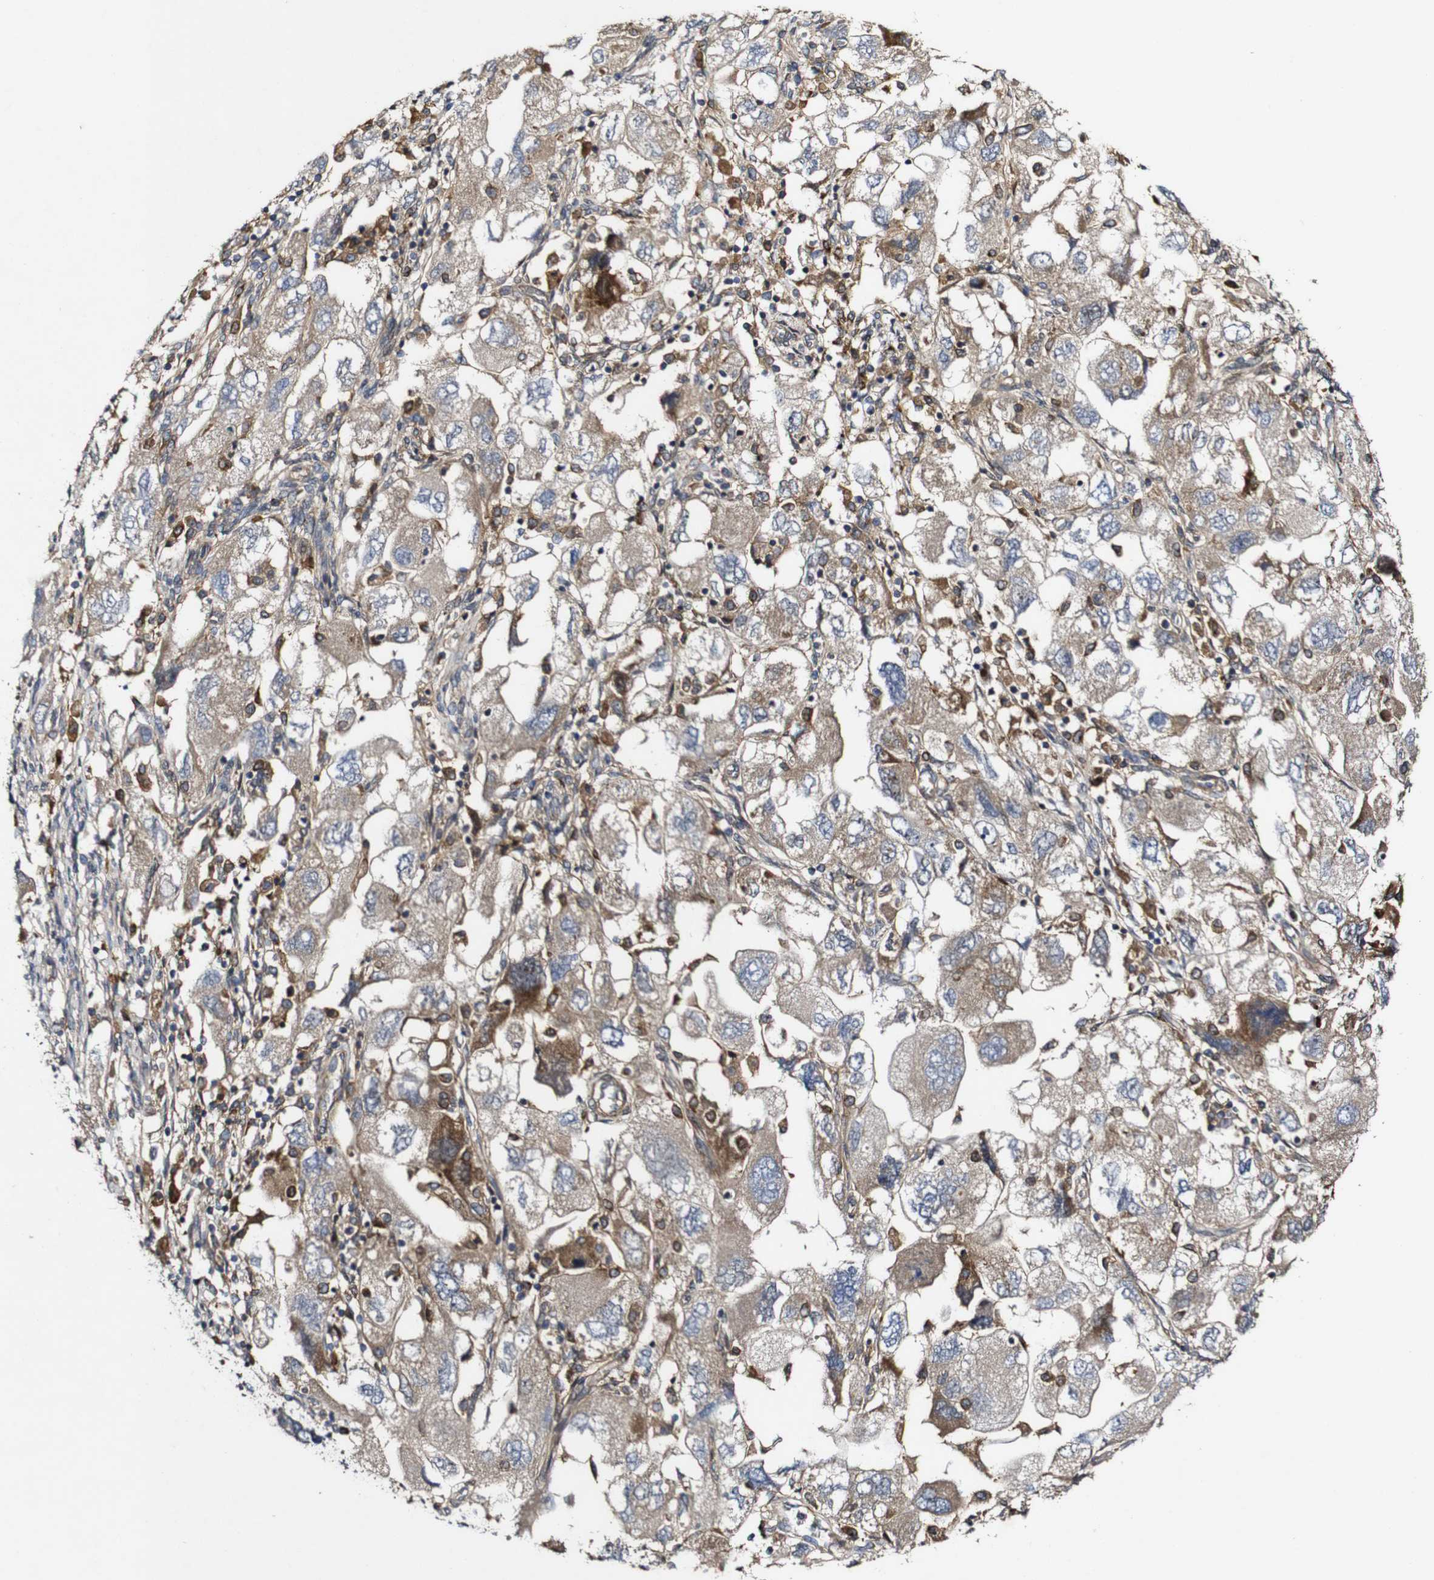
{"staining": {"intensity": "weak", "quantity": ">75%", "location": "cytoplasmic/membranous"}, "tissue": "ovarian cancer", "cell_type": "Tumor cells", "image_type": "cancer", "snomed": [{"axis": "morphology", "description": "Carcinoma, NOS"}, {"axis": "morphology", "description": "Cystadenocarcinoma, serous, NOS"}, {"axis": "topography", "description": "Ovary"}], "caption": "This is a micrograph of immunohistochemistry (IHC) staining of ovarian cancer (serous cystadenocarcinoma), which shows weak positivity in the cytoplasmic/membranous of tumor cells.", "gene": "GSDME", "patient": {"sex": "female", "age": 69}}